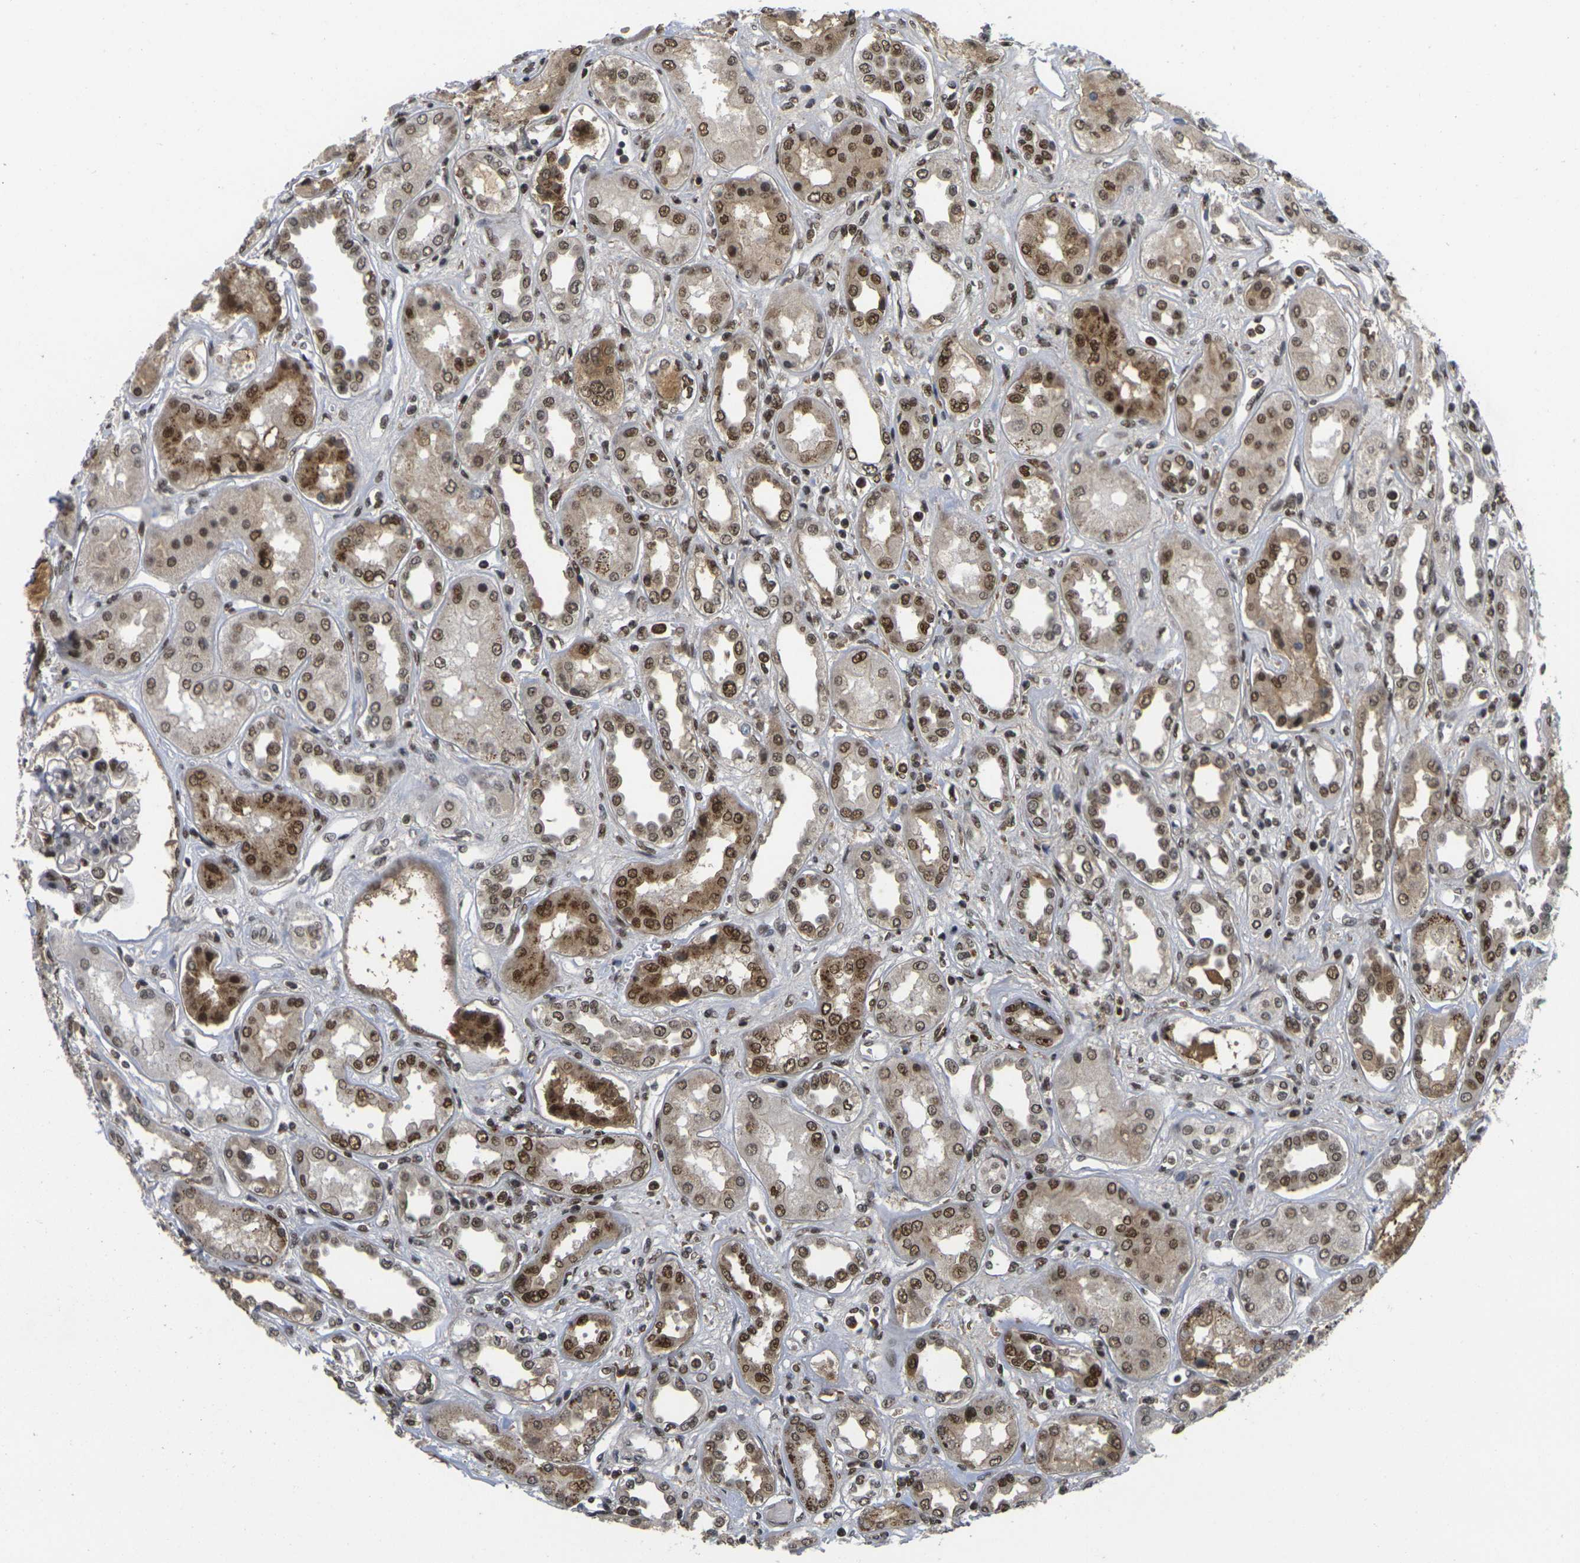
{"staining": {"intensity": "strong", "quantity": "25%-75%", "location": "nuclear"}, "tissue": "kidney", "cell_type": "Cells in glomeruli", "image_type": "normal", "snomed": [{"axis": "morphology", "description": "Normal tissue, NOS"}, {"axis": "topography", "description": "Kidney"}], "caption": "High-power microscopy captured an immunohistochemistry image of unremarkable kidney, revealing strong nuclear staining in about 25%-75% of cells in glomeruli. (DAB = brown stain, brightfield microscopy at high magnification).", "gene": "GTF2E1", "patient": {"sex": "male", "age": 59}}